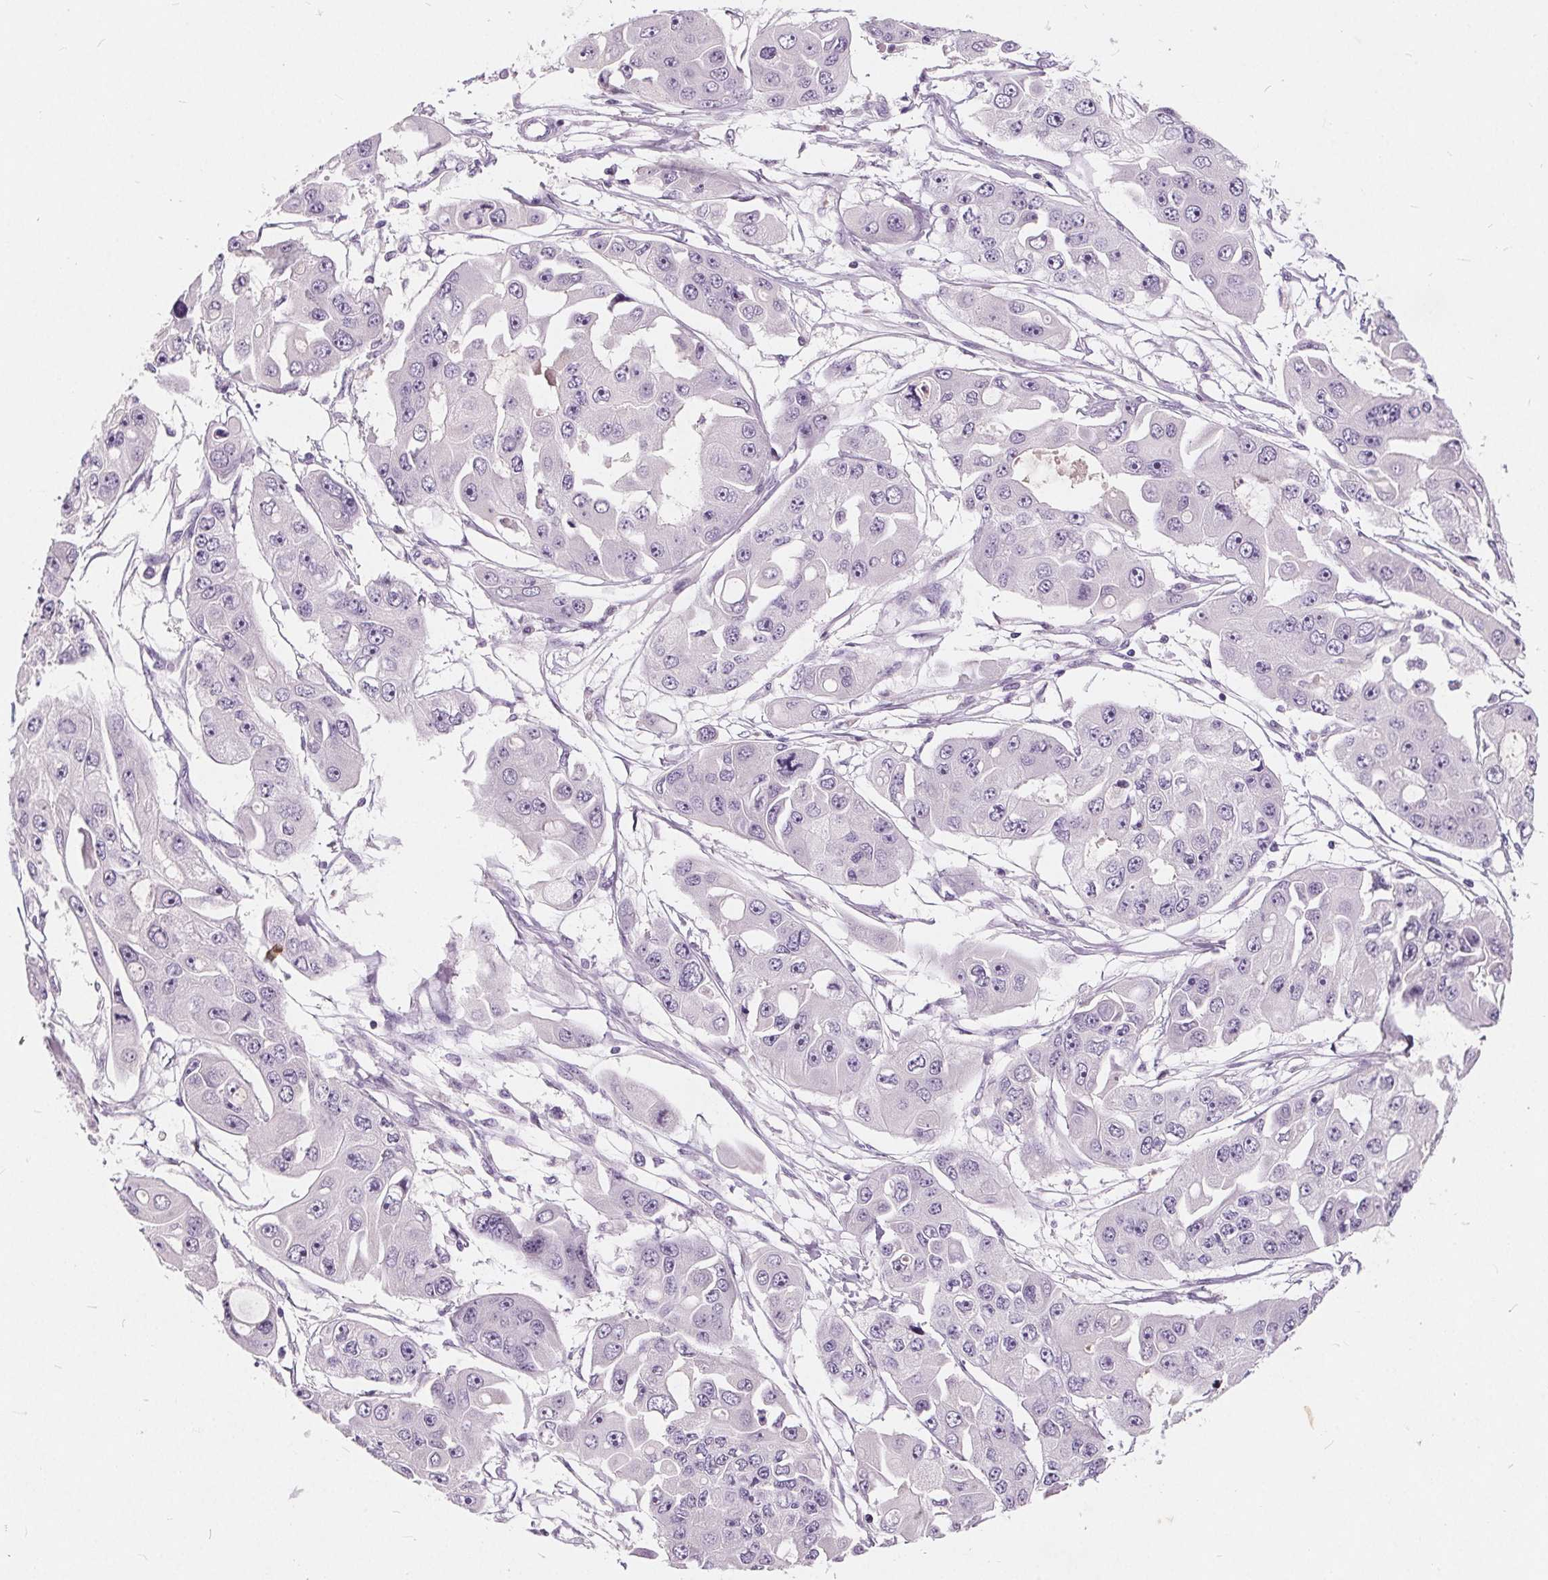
{"staining": {"intensity": "negative", "quantity": "none", "location": "none"}, "tissue": "ovarian cancer", "cell_type": "Tumor cells", "image_type": "cancer", "snomed": [{"axis": "morphology", "description": "Cystadenocarcinoma, serous, NOS"}, {"axis": "topography", "description": "Ovary"}], "caption": "An immunohistochemistry (IHC) photomicrograph of ovarian serous cystadenocarcinoma is shown. There is no staining in tumor cells of ovarian serous cystadenocarcinoma.", "gene": "PLA2G2E", "patient": {"sex": "female", "age": 56}}